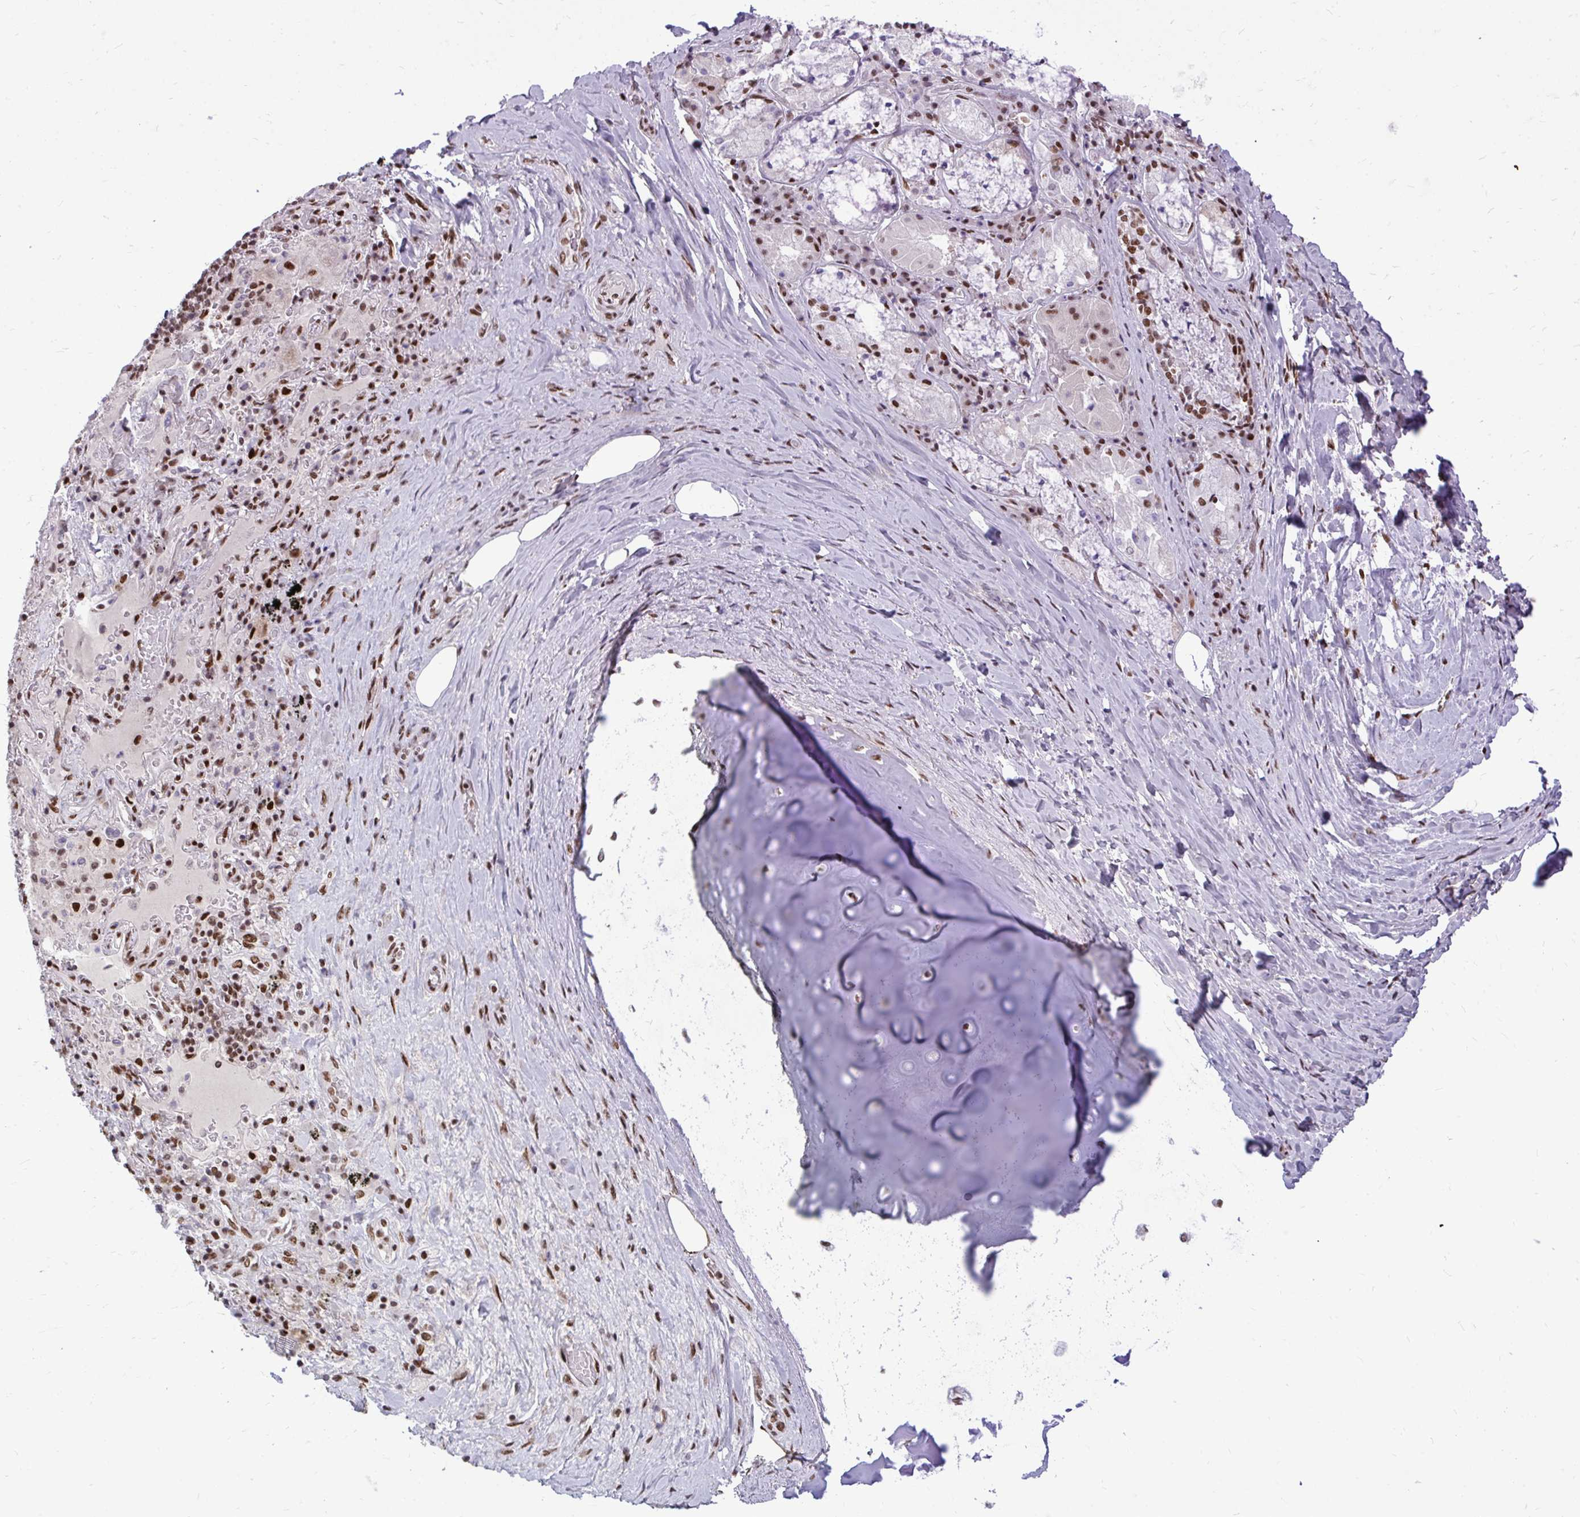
{"staining": {"intensity": "moderate", "quantity": ">75%", "location": "nuclear"}, "tissue": "adipose tissue", "cell_type": "Adipocytes", "image_type": "normal", "snomed": [{"axis": "morphology", "description": "Normal tissue, NOS"}, {"axis": "topography", "description": "Cartilage tissue"}, {"axis": "topography", "description": "Bronchus"}], "caption": "IHC photomicrograph of benign human adipose tissue stained for a protein (brown), which exhibits medium levels of moderate nuclear expression in approximately >75% of adipocytes.", "gene": "CDYL", "patient": {"sex": "male", "age": 64}}